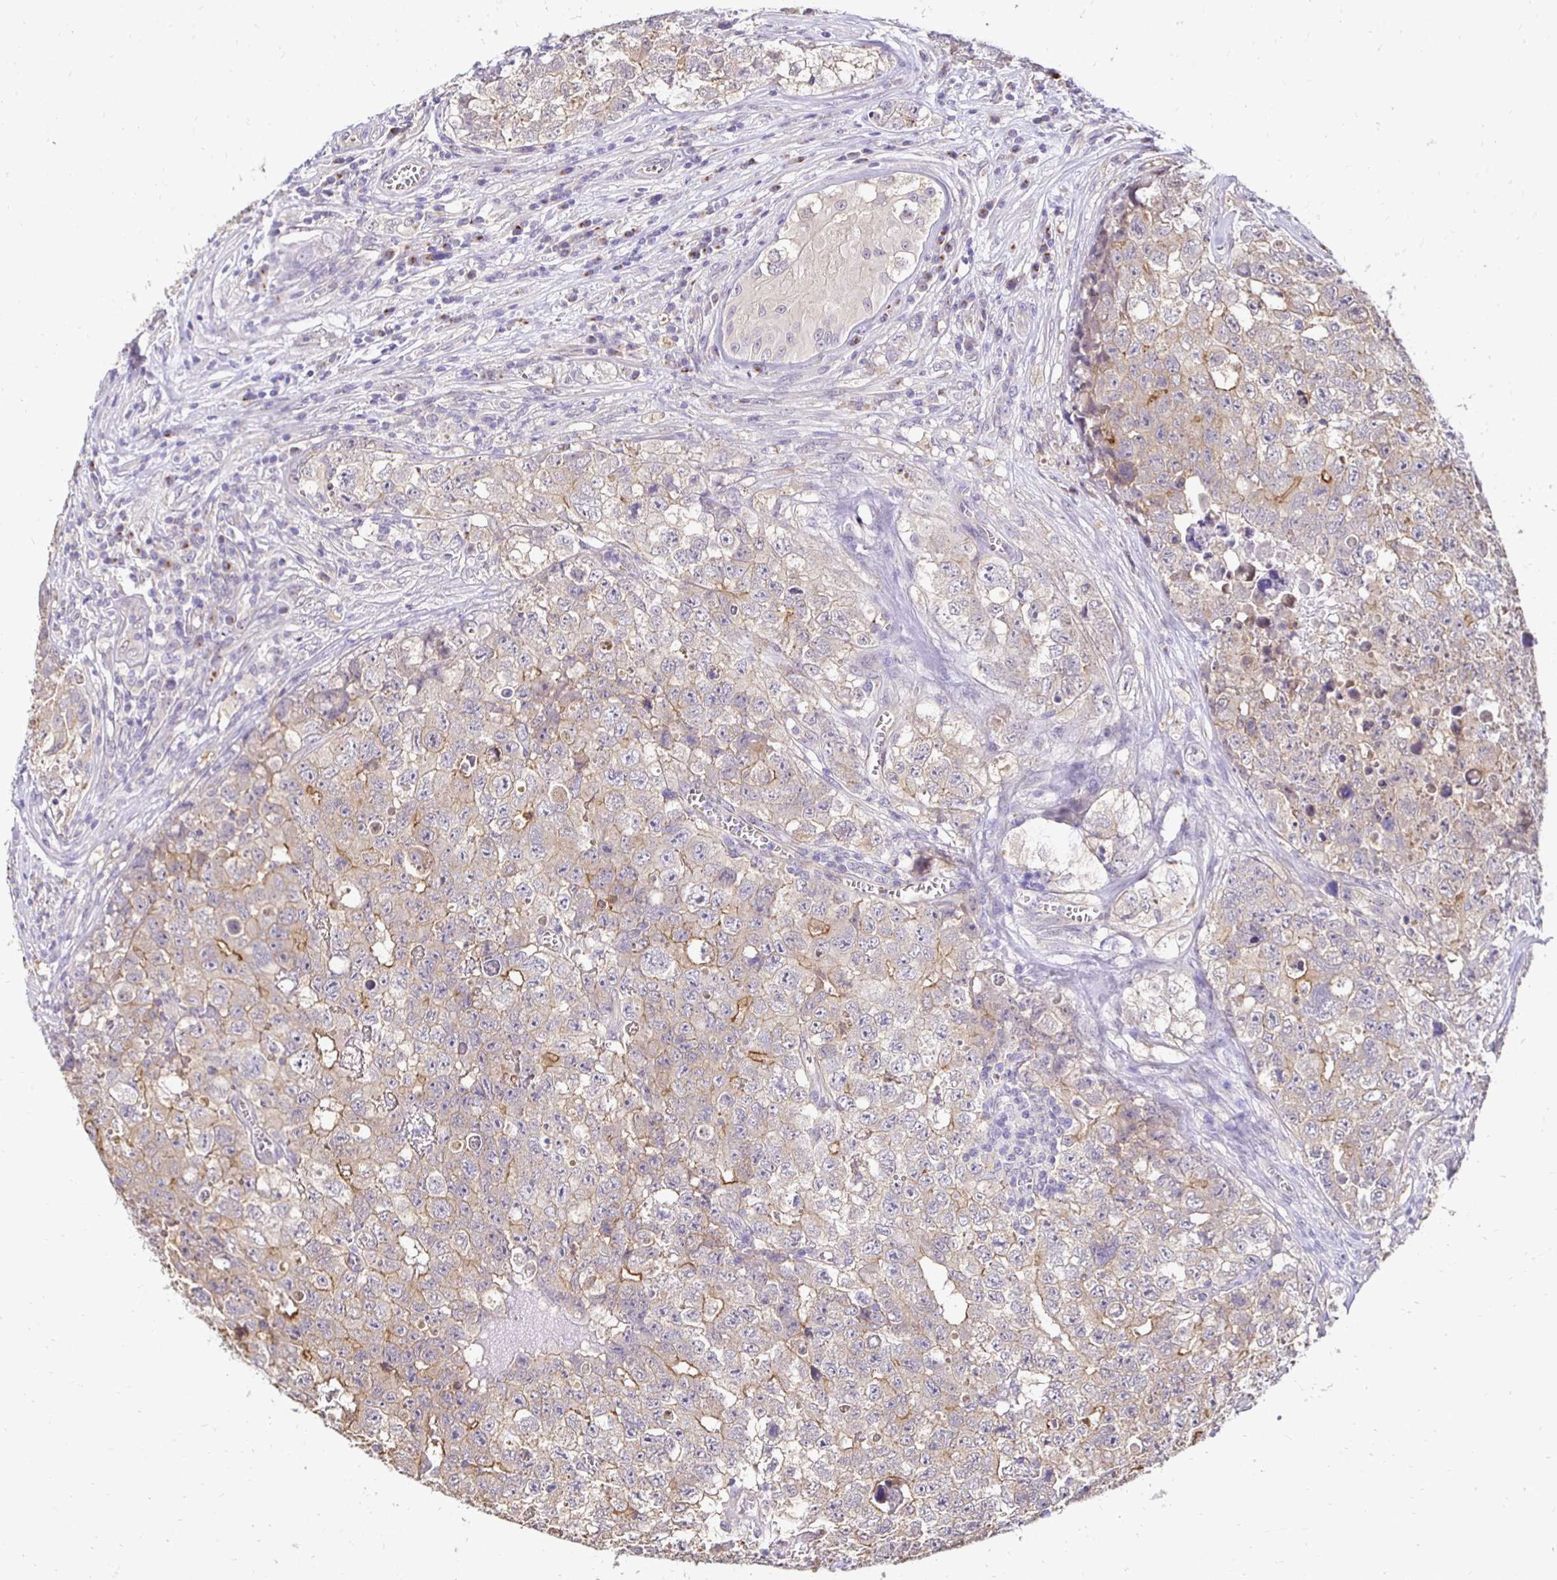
{"staining": {"intensity": "weak", "quantity": "<25%", "location": "cytoplasmic/membranous"}, "tissue": "testis cancer", "cell_type": "Tumor cells", "image_type": "cancer", "snomed": [{"axis": "morphology", "description": "Carcinoma, Embryonal, NOS"}, {"axis": "topography", "description": "Testis"}], "caption": "The immunohistochemistry (IHC) histopathology image has no significant expression in tumor cells of testis embryonal carcinoma tissue. (IHC, brightfield microscopy, high magnification).", "gene": "SLC9A1", "patient": {"sex": "male", "age": 18}}